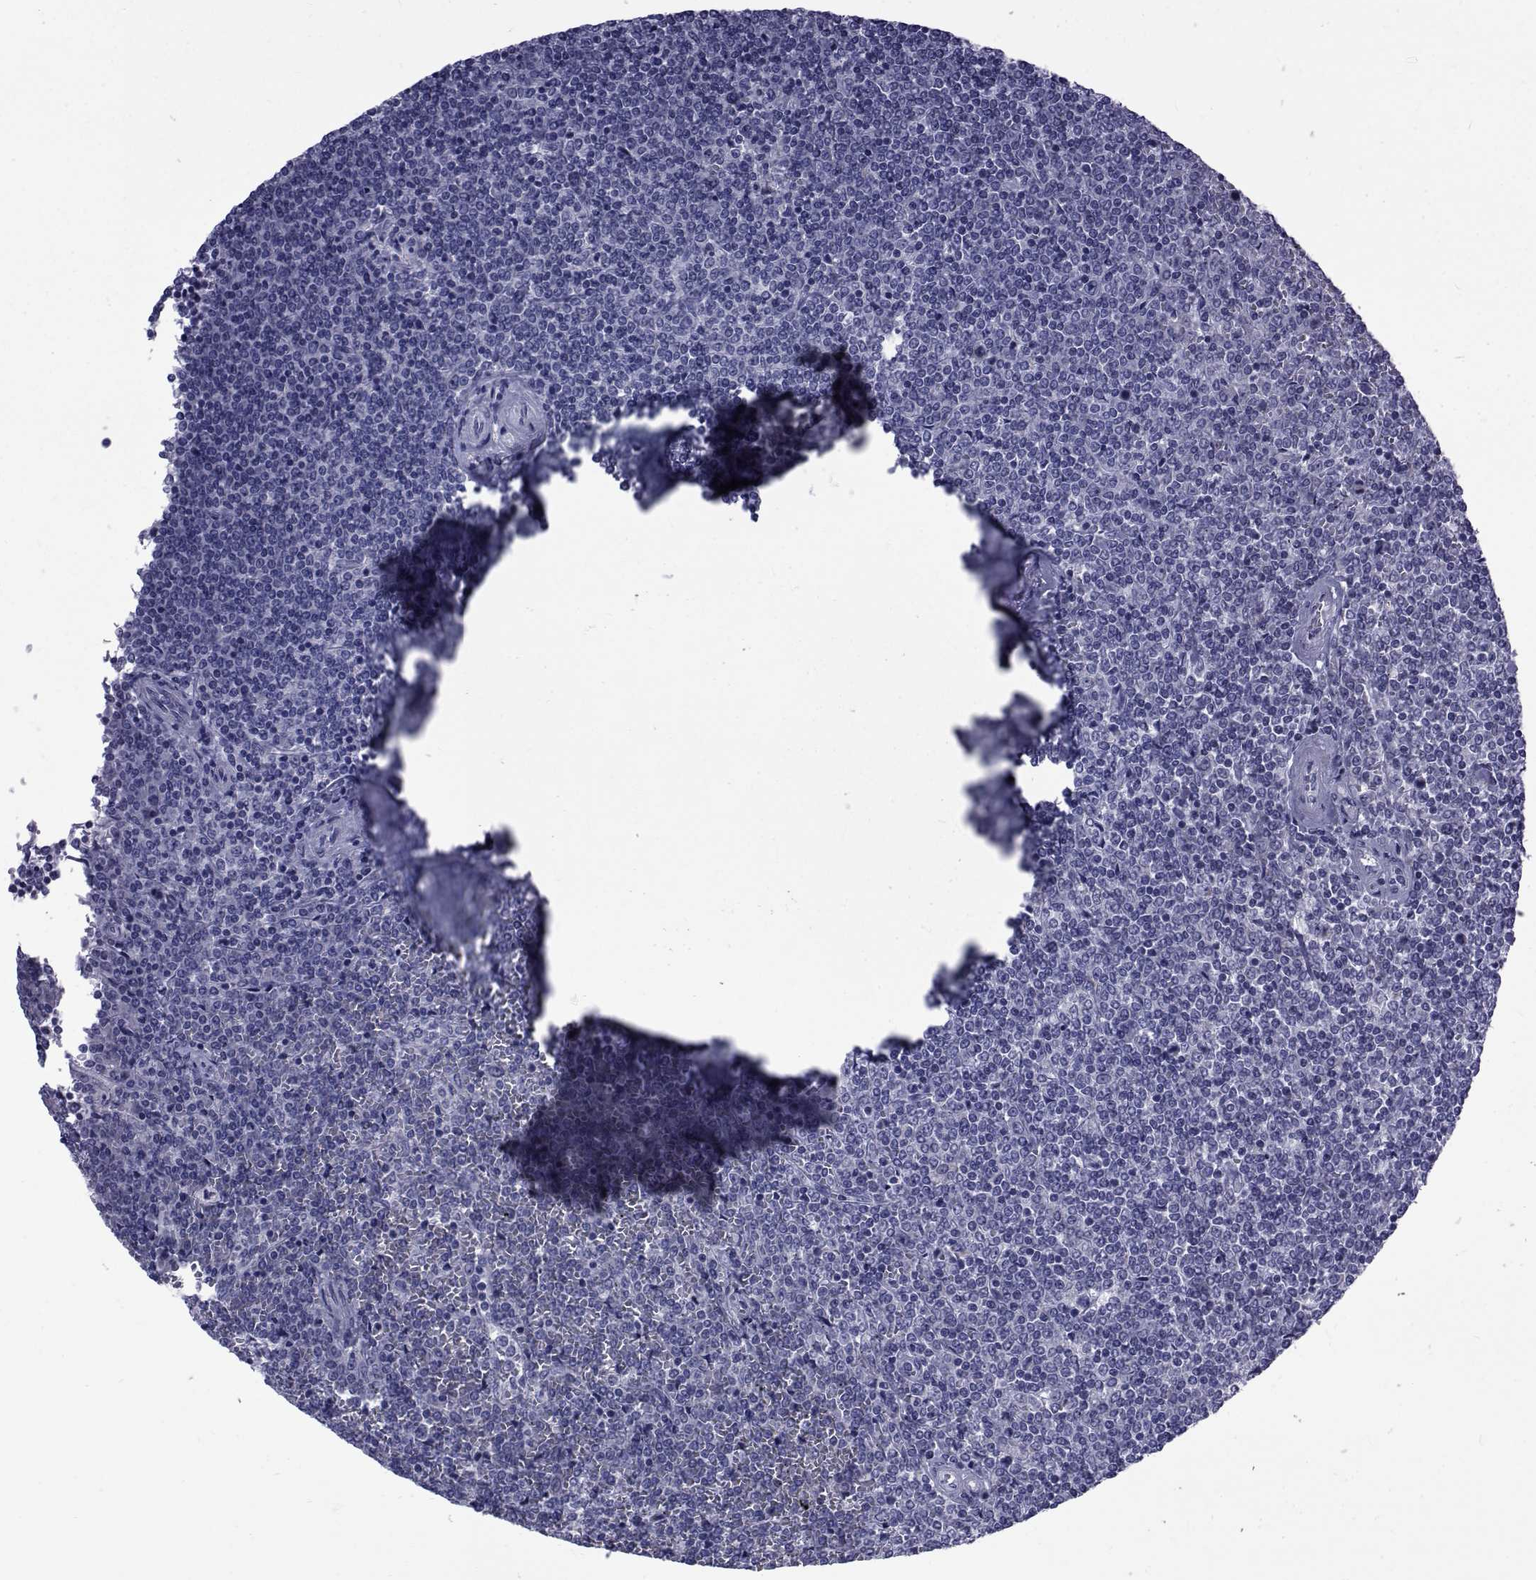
{"staining": {"intensity": "negative", "quantity": "none", "location": "none"}, "tissue": "lymphoma", "cell_type": "Tumor cells", "image_type": "cancer", "snomed": [{"axis": "morphology", "description": "Malignant lymphoma, non-Hodgkin's type, Low grade"}, {"axis": "topography", "description": "Spleen"}], "caption": "This is a image of IHC staining of lymphoma, which shows no staining in tumor cells. (Stains: DAB immunohistochemistry (IHC) with hematoxylin counter stain, Microscopy: brightfield microscopy at high magnification).", "gene": "GKAP1", "patient": {"sex": "female", "age": 19}}